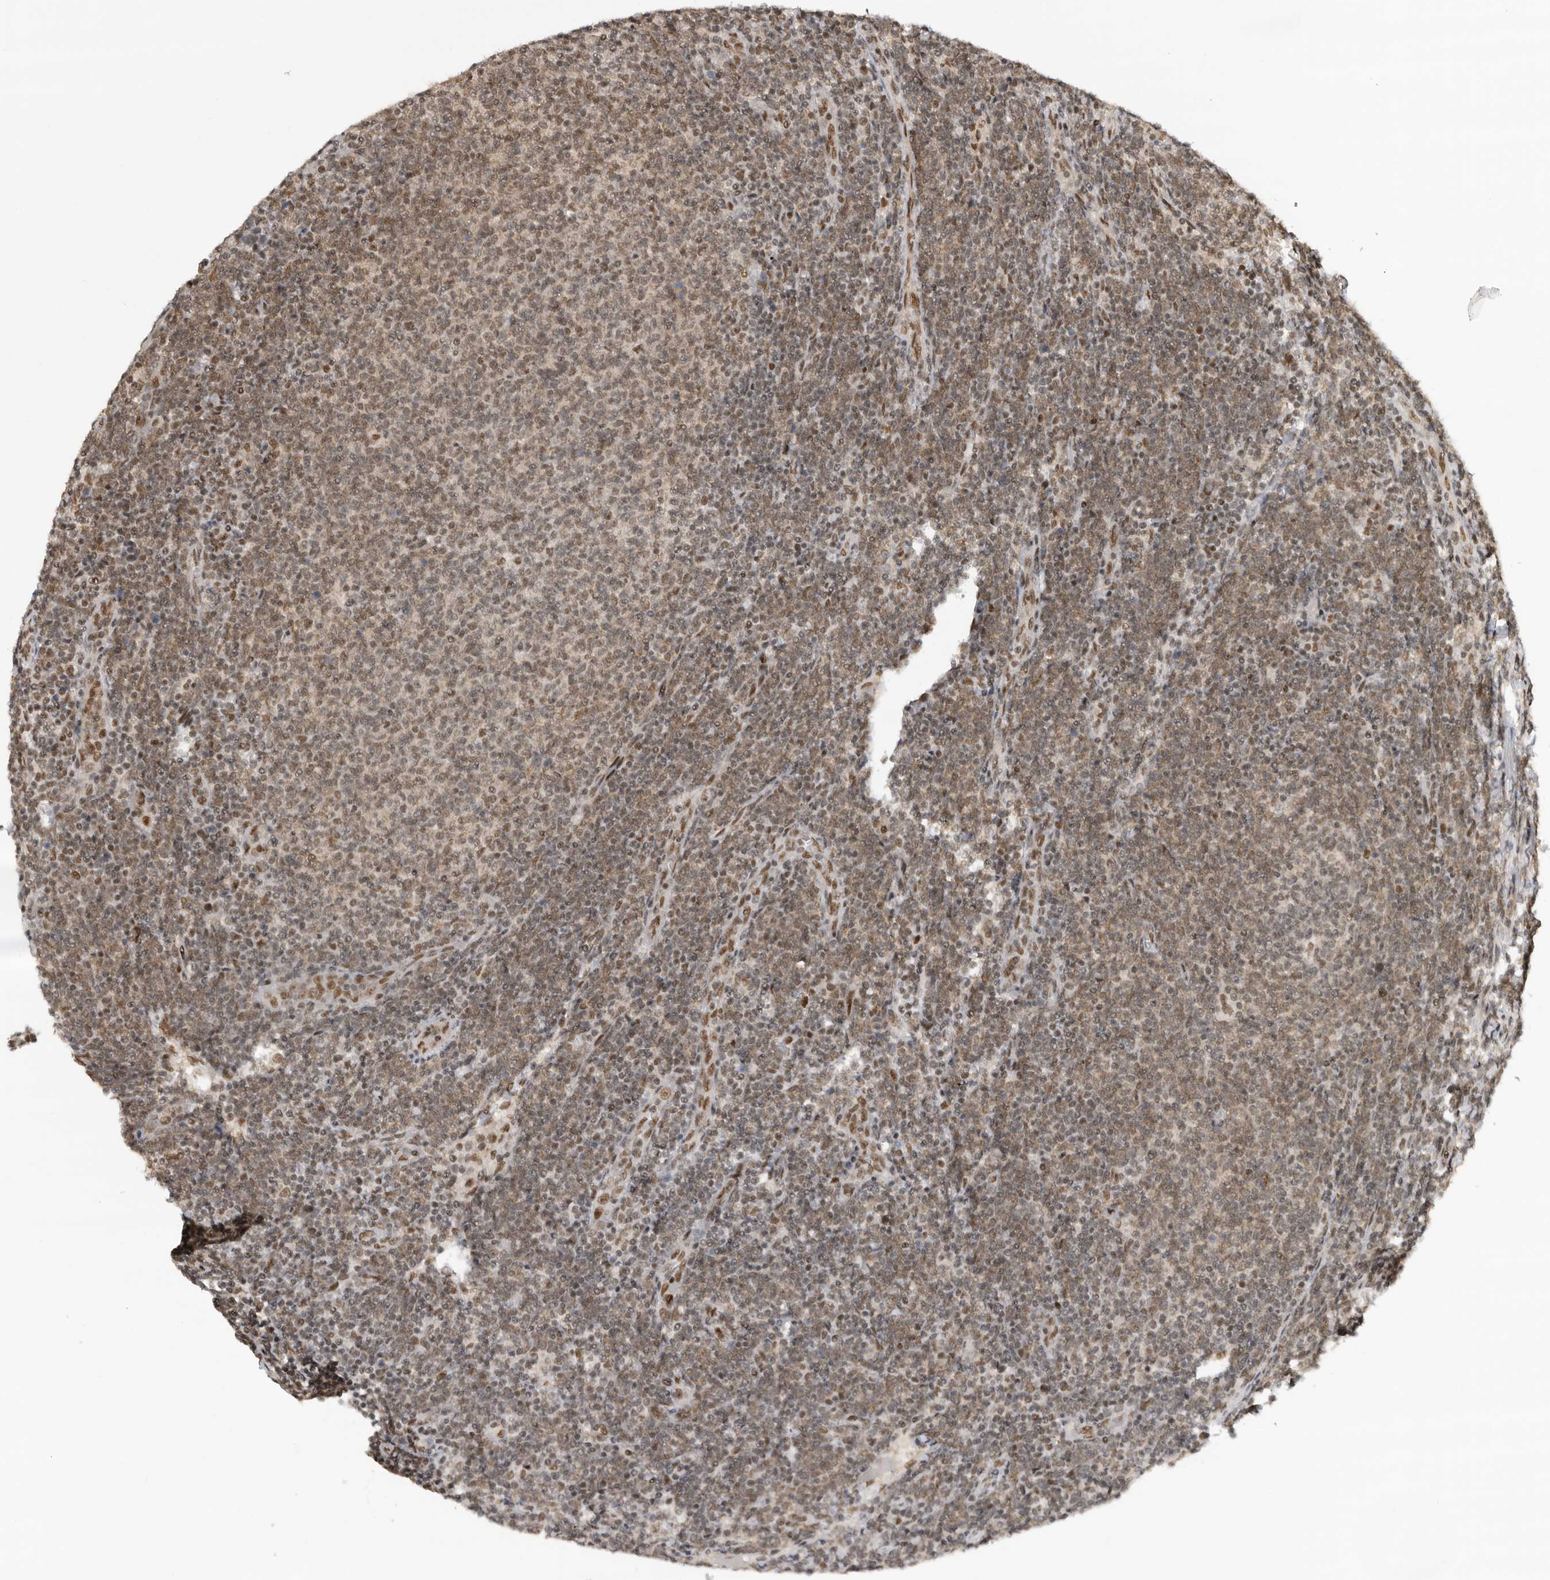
{"staining": {"intensity": "moderate", "quantity": ">75%", "location": "nuclear"}, "tissue": "lymphoma", "cell_type": "Tumor cells", "image_type": "cancer", "snomed": [{"axis": "morphology", "description": "Malignant lymphoma, non-Hodgkin's type, Low grade"}, {"axis": "topography", "description": "Lymph node"}], "caption": "The photomicrograph reveals immunohistochemical staining of lymphoma. There is moderate nuclear staining is identified in approximately >75% of tumor cells.", "gene": "ZNF830", "patient": {"sex": "male", "age": 66}}